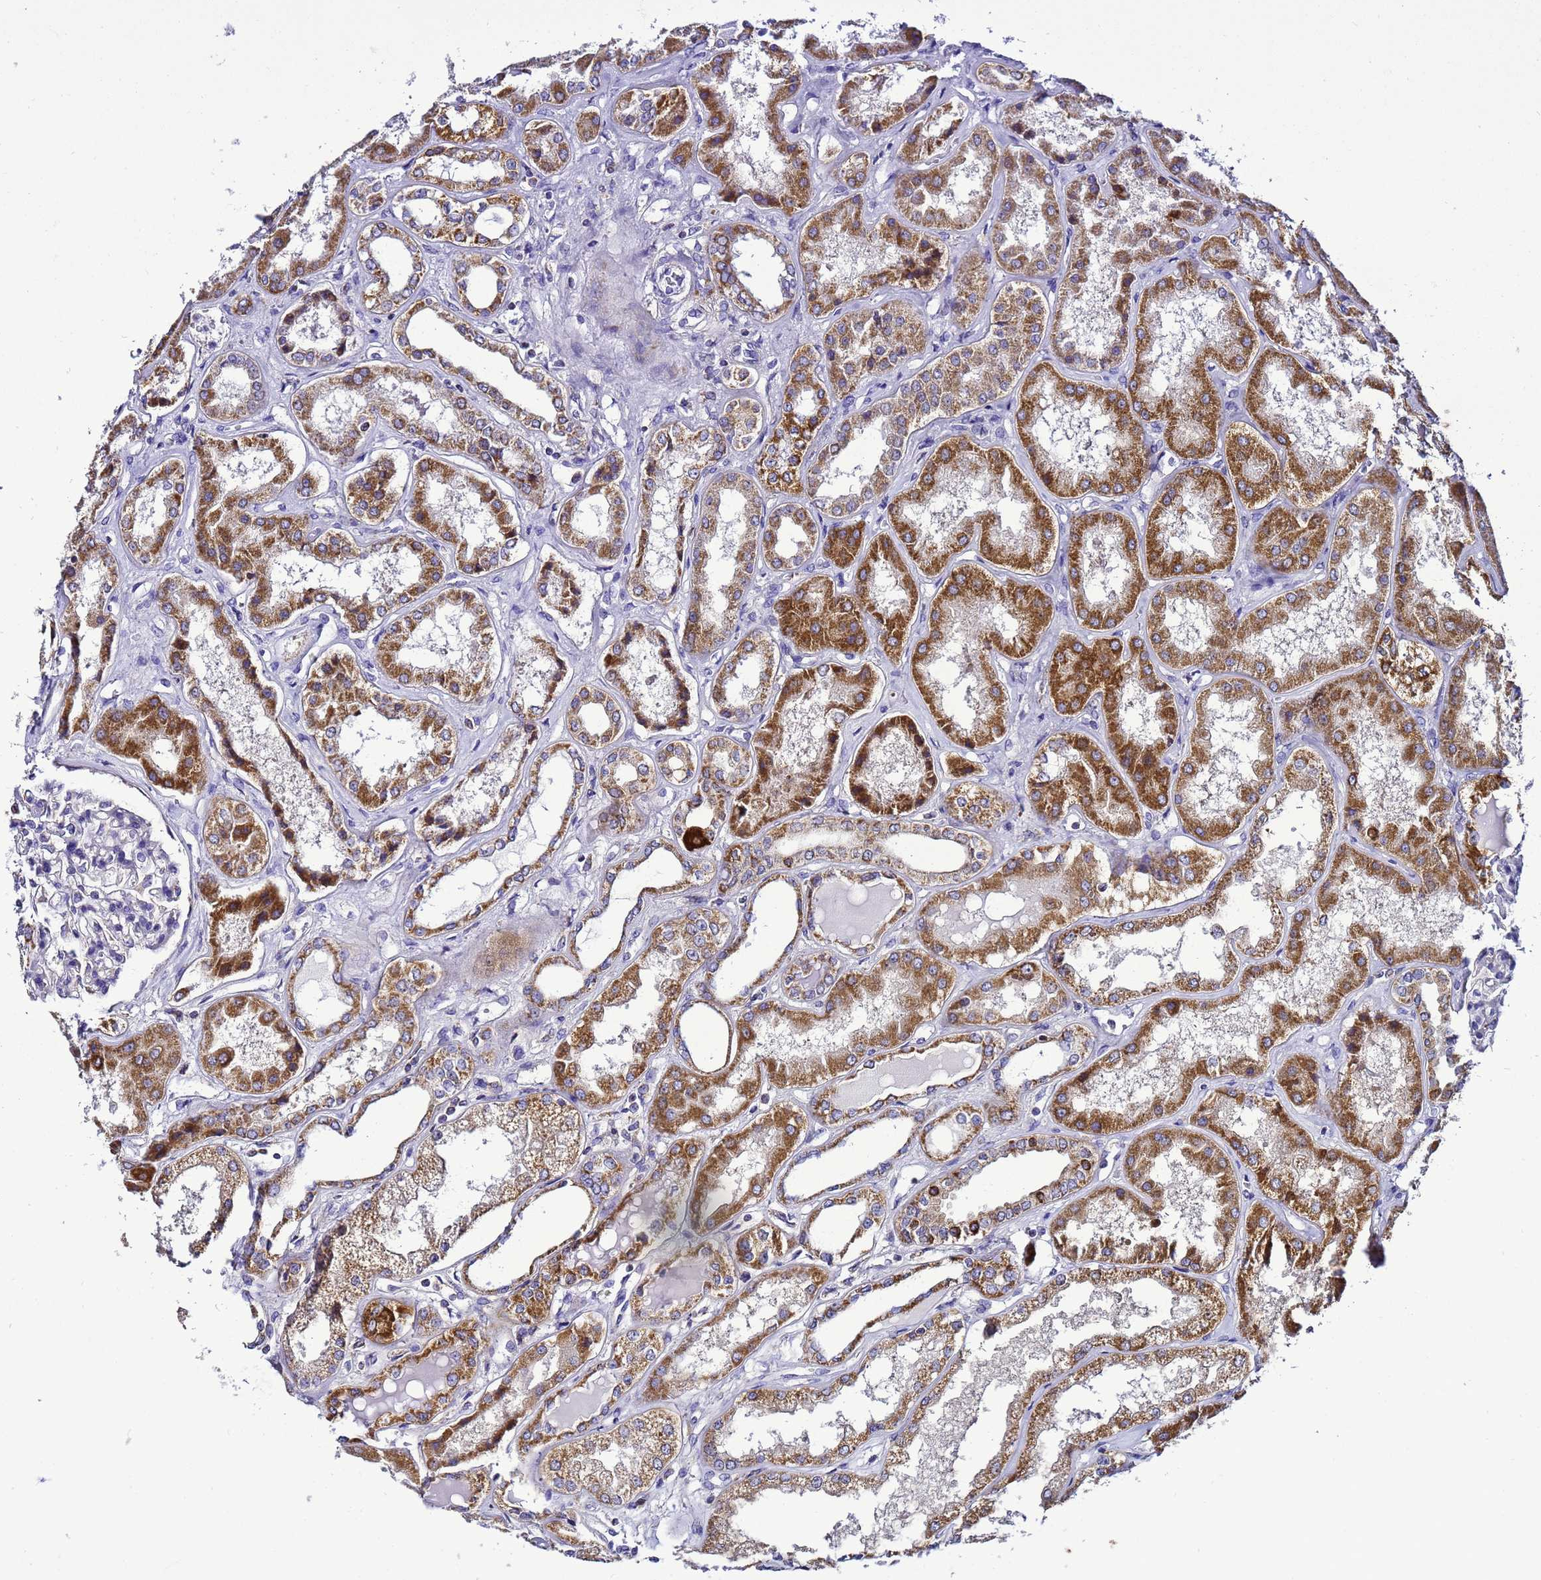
{"staining": {"intensity": "negative", "quantity": "none", "location": "none"}, "tissue": "kidney", "cell_type": "Cells in glomeruli", "image_type": "normal", "snomed": [{"axis": "morphology", "description": "Normal tissue, NOS"}, {"axis": "topography", "description": "Kidney"}], "caption": "Immunohistochemistry of normal kidney displays no staining in cells in glomeruli. (IHC, brightfield microscopy, high magnification).", "gene": "HIGD2A", "patient": {"sex": "female", "age": 56}}